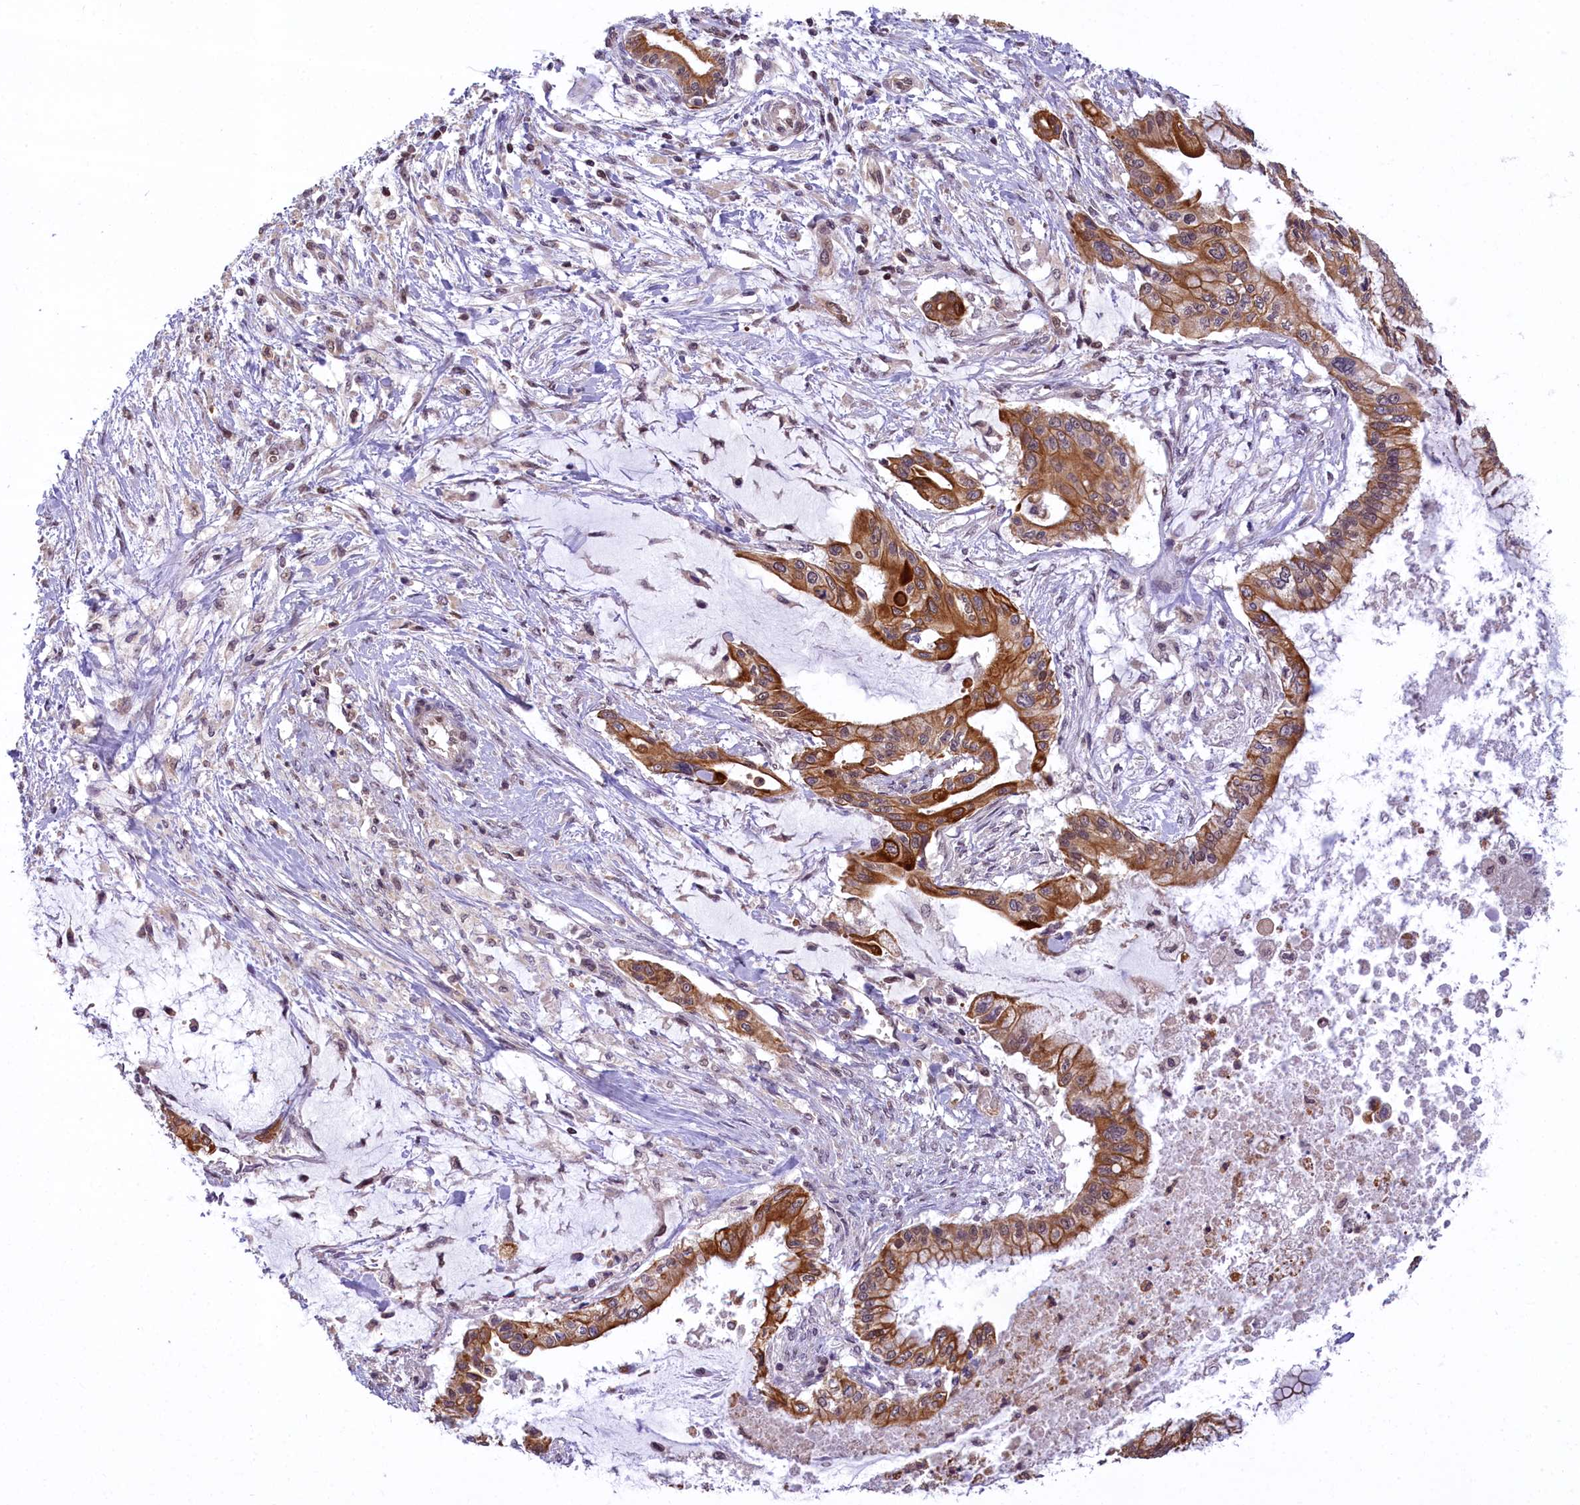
{"staining": {"intensity": "moderate", "quantity": ">75%", "location": "cytoplasmic/membranous"}, "tissue": "pancreatic cancer", "cell_type": "Tumor cells", "image_type": "cancer", "snomed": [{"axis": "morphology", "description": "Adenocarcinoma, NOS"}, {"axis": "topography", "description": "Pancreas"}], "caption": "Tumor cells demonstrate moderate cytoplasmic/membranous staining in about >75% of cells in adenocarcinoma (pancreatic).", "gene": "CARD8", "patient": {"sex": "male", "age": 46}}